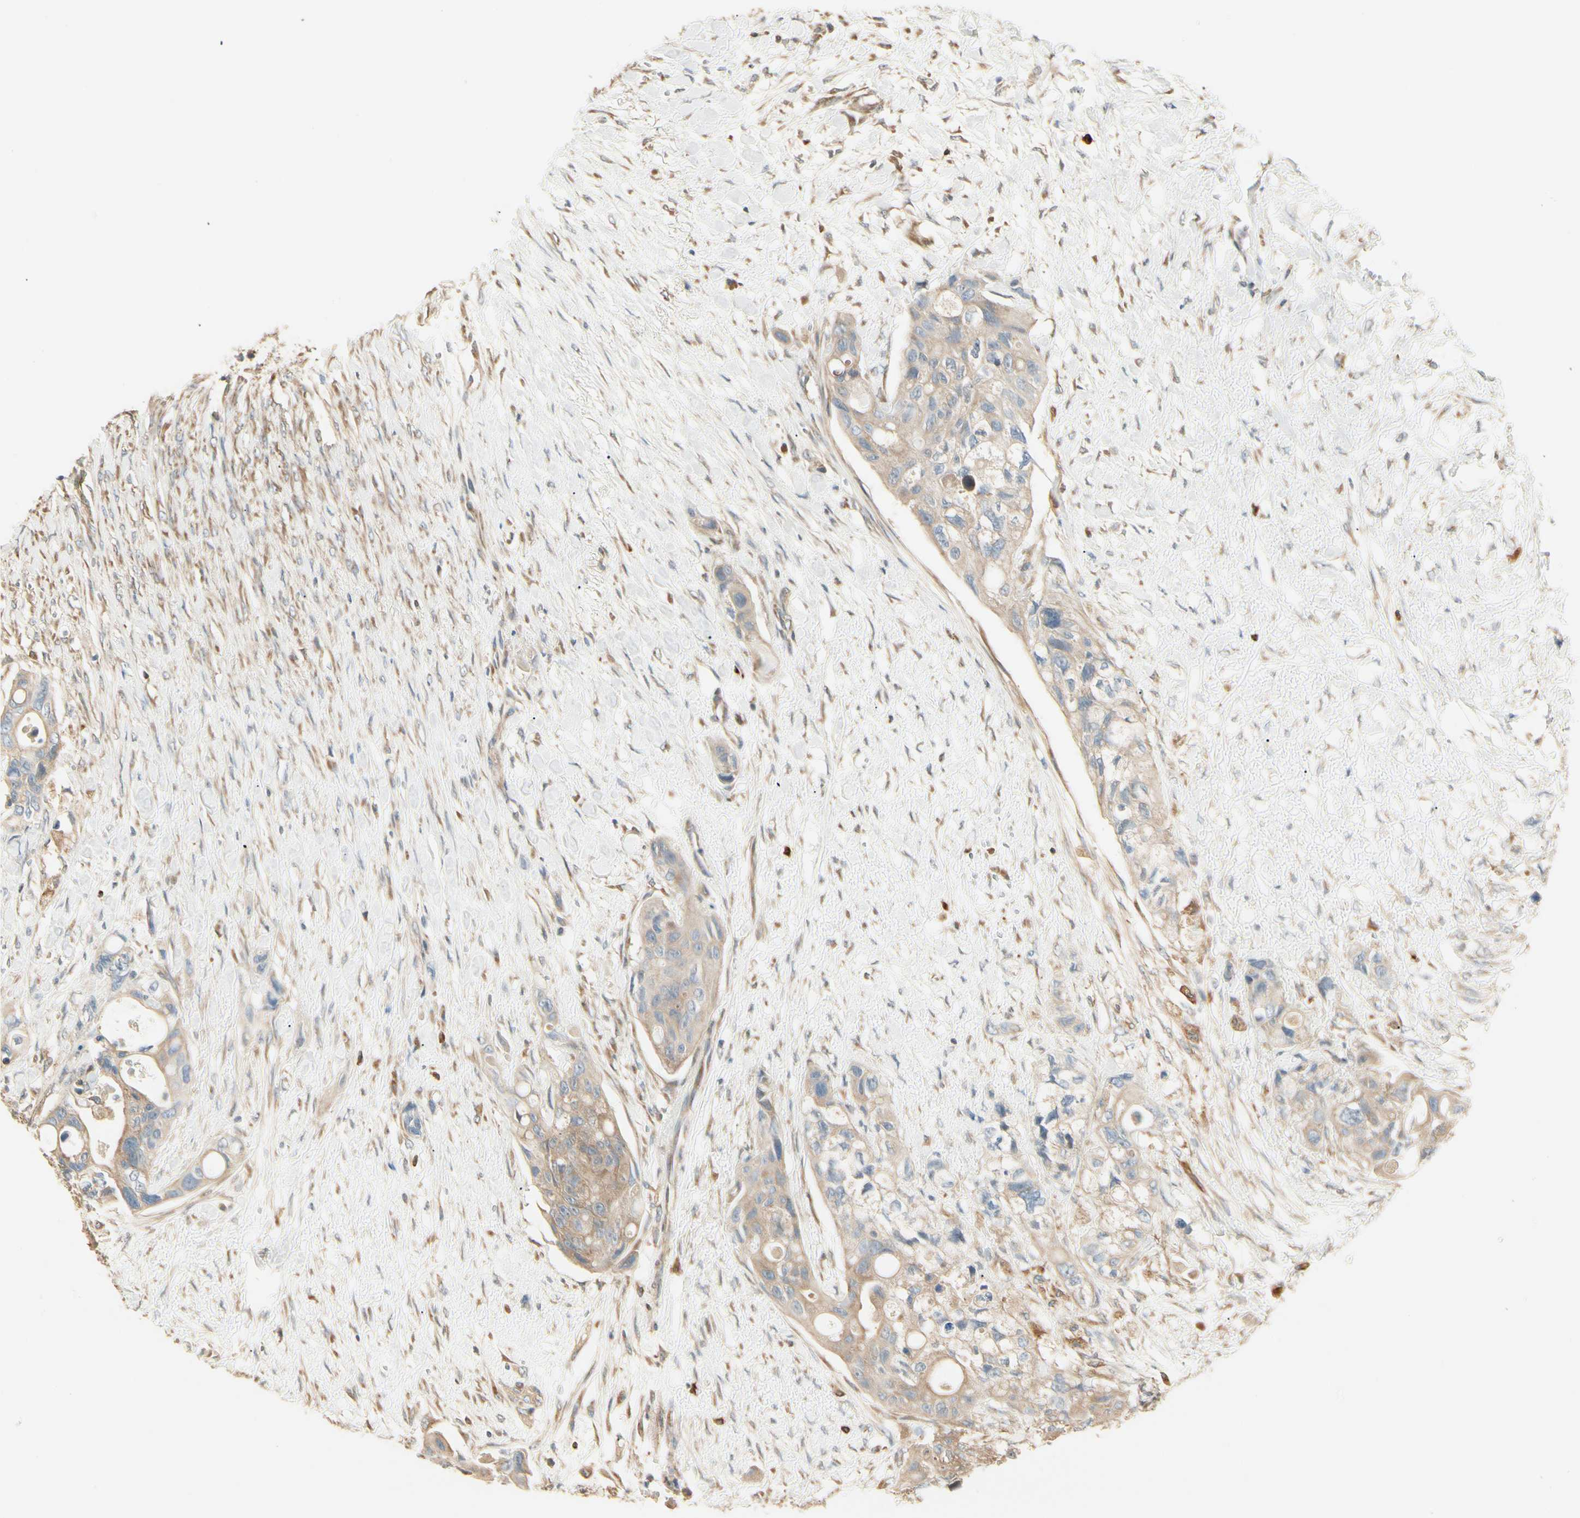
{"staining": {"intensity": "moderate", "quantity": ">75%", "location": "cytoplasmic/membranous"}, "tissue": "colorectal cancer", "cell_type": "Tumor cells", "image_type": "cancer", "snomed": [{"axis": "morphology", "description": "Adenocarcinoma, NOS"}, {"axis": "topography", "description": "Colon"}], "caption": "A brown stain highlights moderate cytoplasmic/membranous positivity of a protein in human colorectal adenocarcinoma tumor cells.", "gene": "IRAG1", "patient": {"sex": "female", "age": 57}}